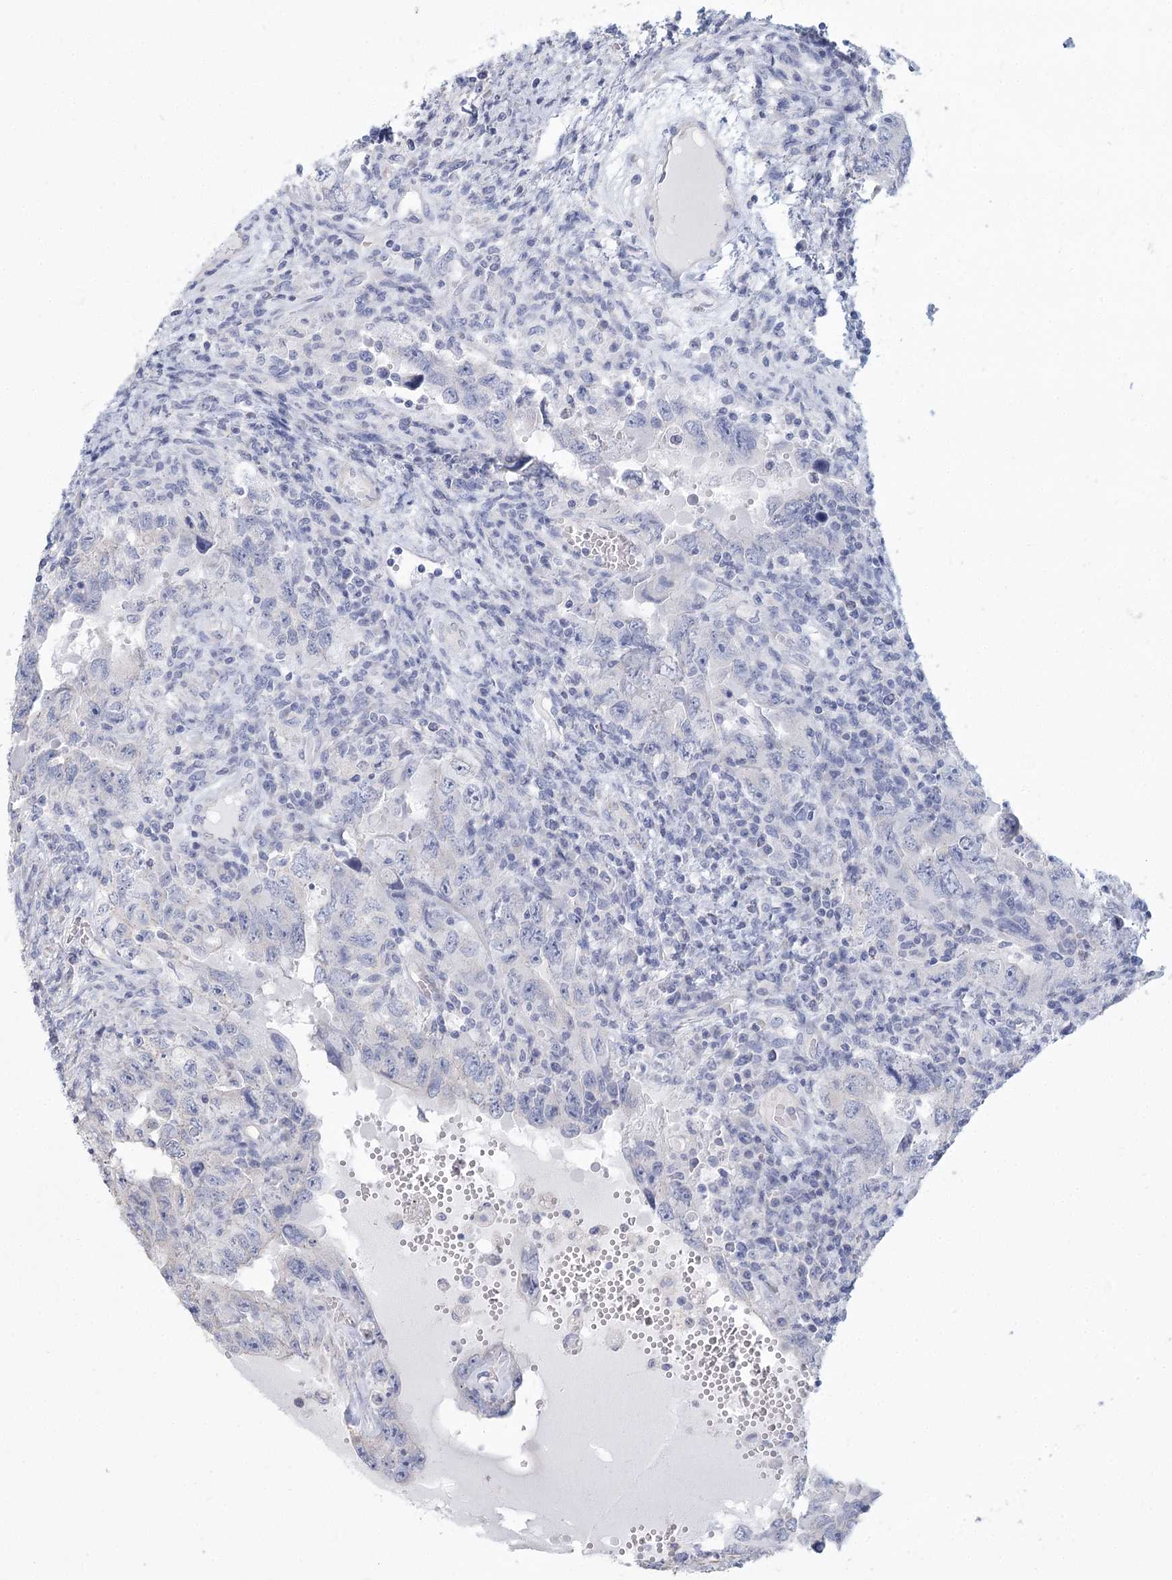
{"staining": {"intensity": "negative", "quantity": "none", "location": "none"}, "tissue": "testis cancer", "cell_type": "Tumor cells", "image_type": "cancer", "snomed": [{"axis": "morphology", "description": "Carcinoma, Embryonal, NOS"}, {"axis": "topography", "description": "Testis"}], "caption": "An immunohistochemistry (IHC) micrograph of embryonal carcinoma (testis) is shown. There is no staining in tumor cells of embryonal carcinoma (testis). Nuclei are stained in blue.", "gene": "CNTLN", "patient": {"sex": "male", "age": 26}}